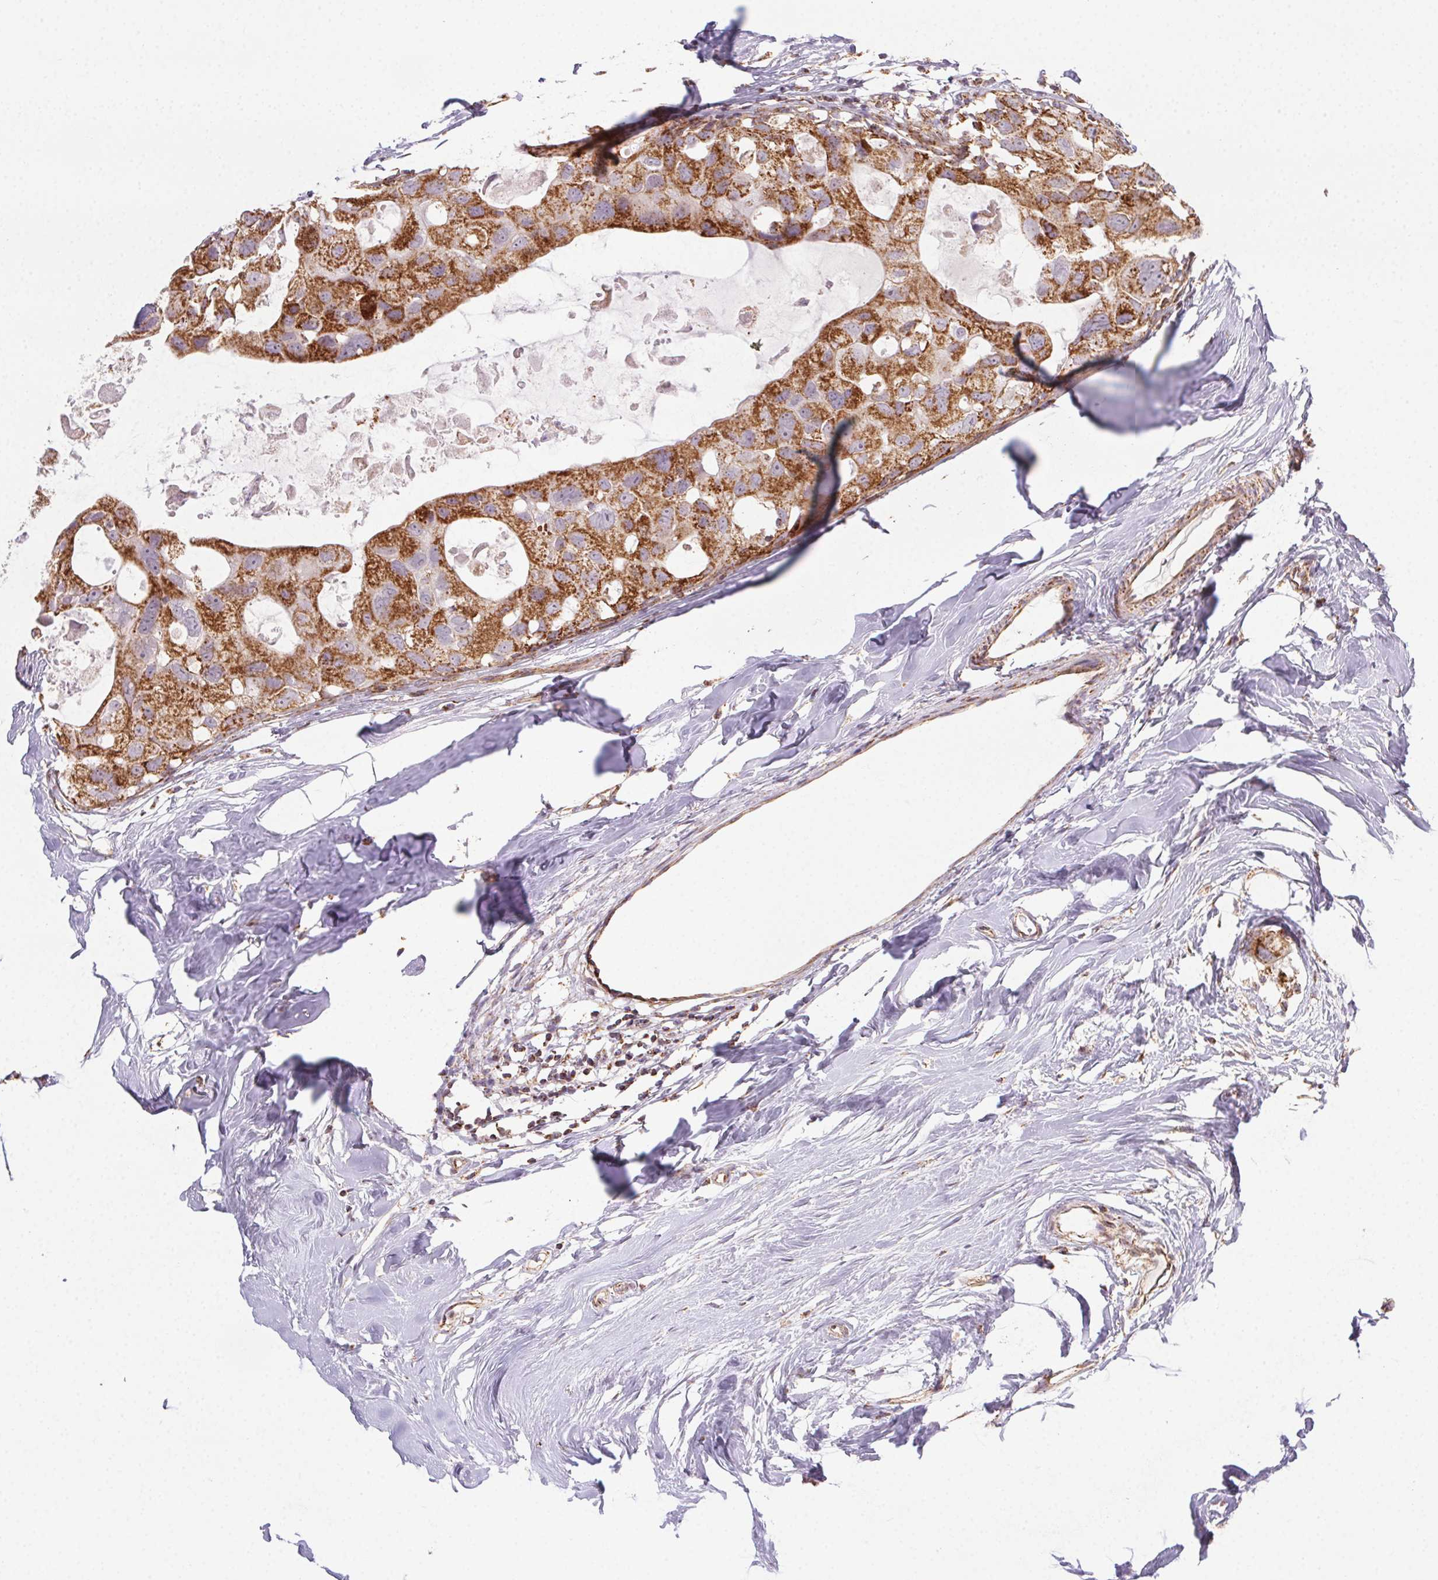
{"staining": {"intensity": "strong", "quantity": ">75%", "location": "cytoplasmic/membranous"}, "tissue": "breast cancer", "cell_type": "Tumor cells", "image_type": "cancer", "snomed": [{"axis": "morphology", "description": "Duct carcinoma"}, {"axis": "topography", "description": "Breast"}], "caption": "A high amount of strong cytoplasmic/membranous positivity is appreciated in approximately >75% of tumor cells in breast invasive ductal carcinoma tissue.", "gene": "CLPB", "patient": {"sex": "female", "age": 43}}